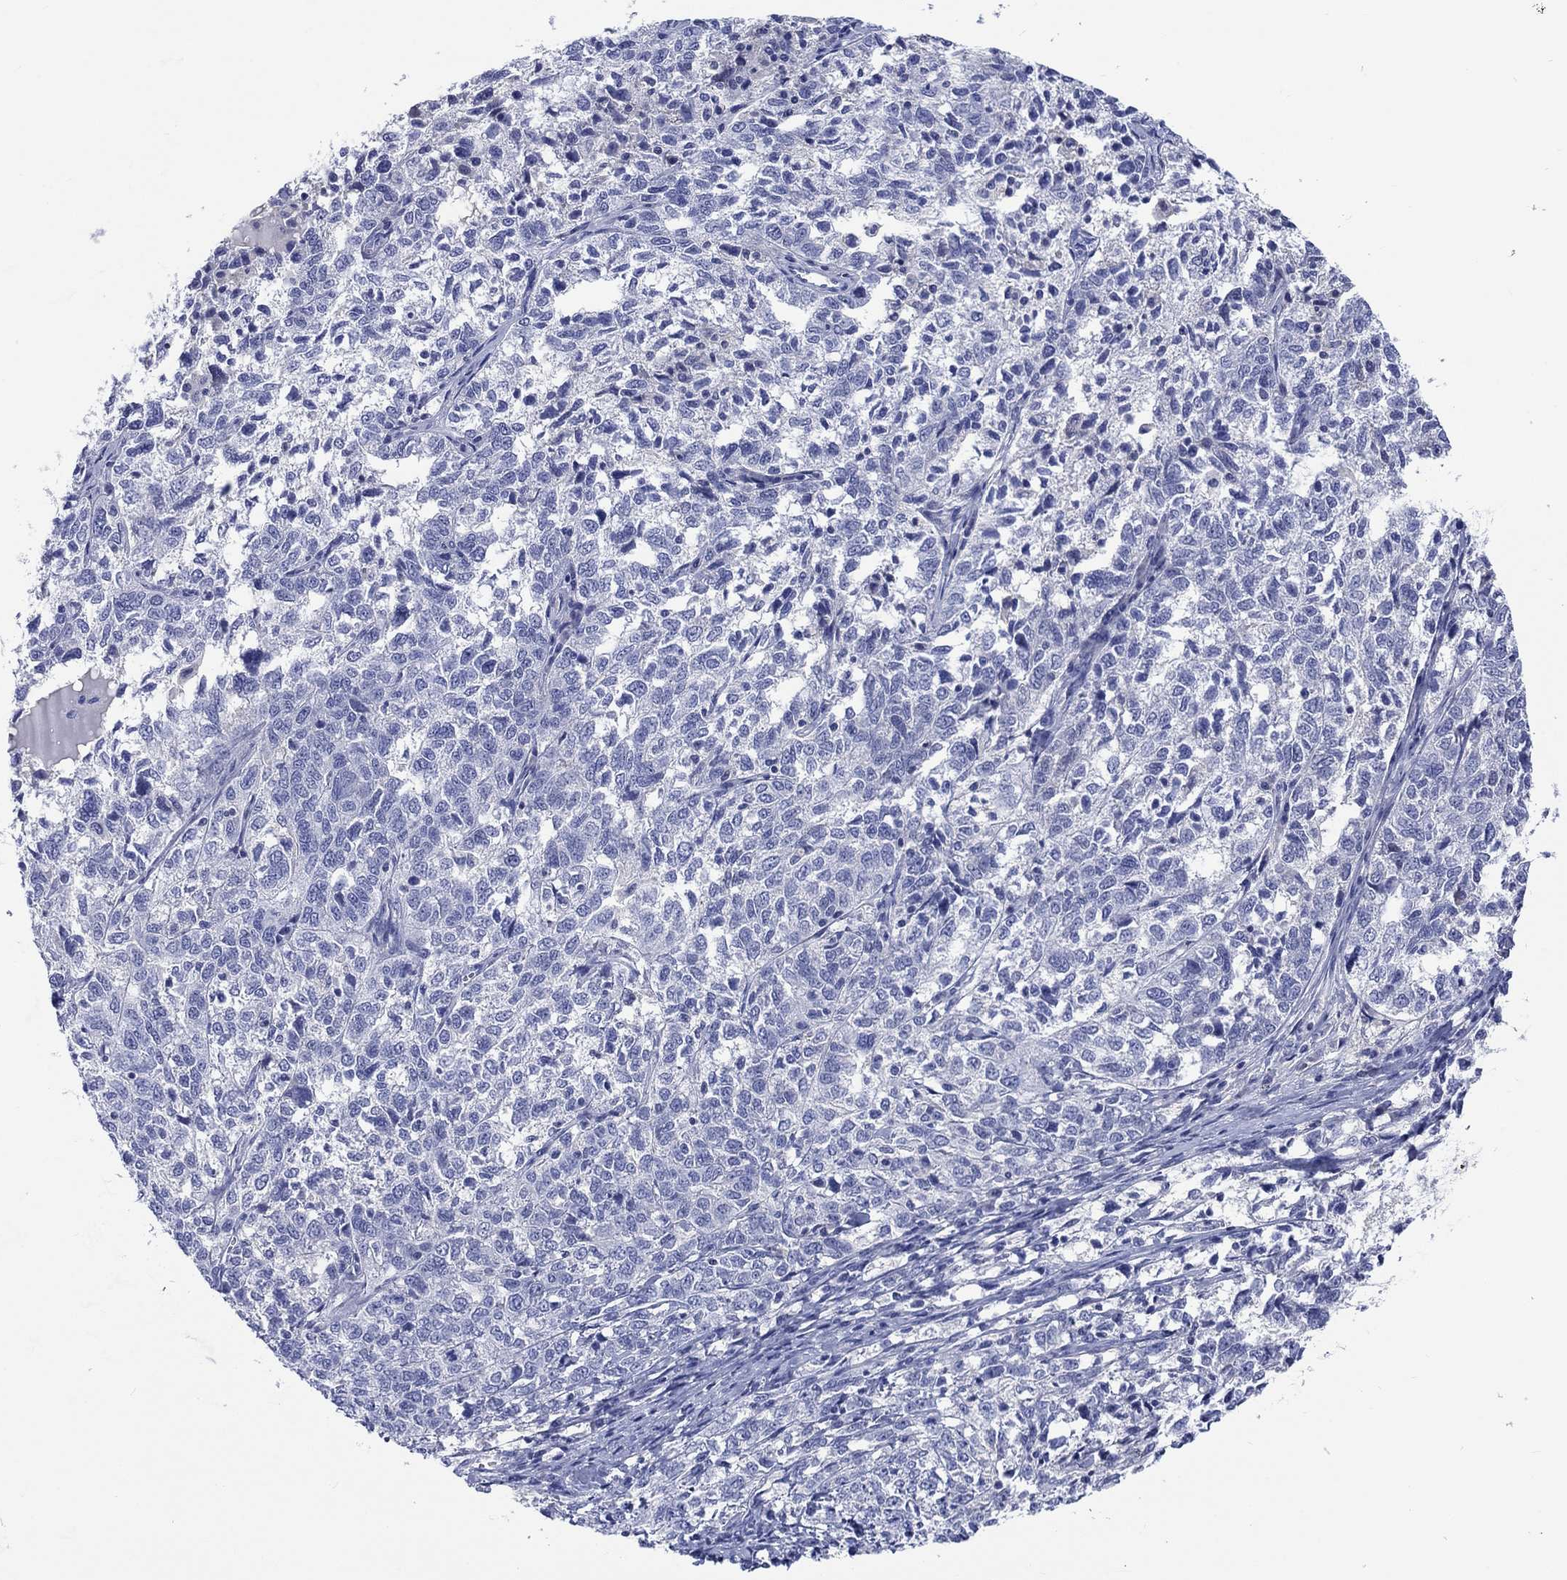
{"staining": {"intensity": "negative", "quantity": "none", "location": "none"}, "tissue": "ovarian cancer", "cell_type": "Tumor cells", "image_type": "cancer", "snomed": [{"axis": "morphology", "description": "Cystadenocarcinoma, serous, NOS"}, {"axis": "topography", "description": "Ovary"}], "caption": "Ovarian cancer (serous cystadenocarcinoma) was stained to show a protein in brown. There is no significant expression in tumor cells. (Stains: DAB (3,3'-diaminobenzidine) IHC with hematoxylin counter stain, Microscopy: brightfield microscopy at high magnification).", "gene": "TOMM20L", "patient": {"sex": "female", "age": 71}}